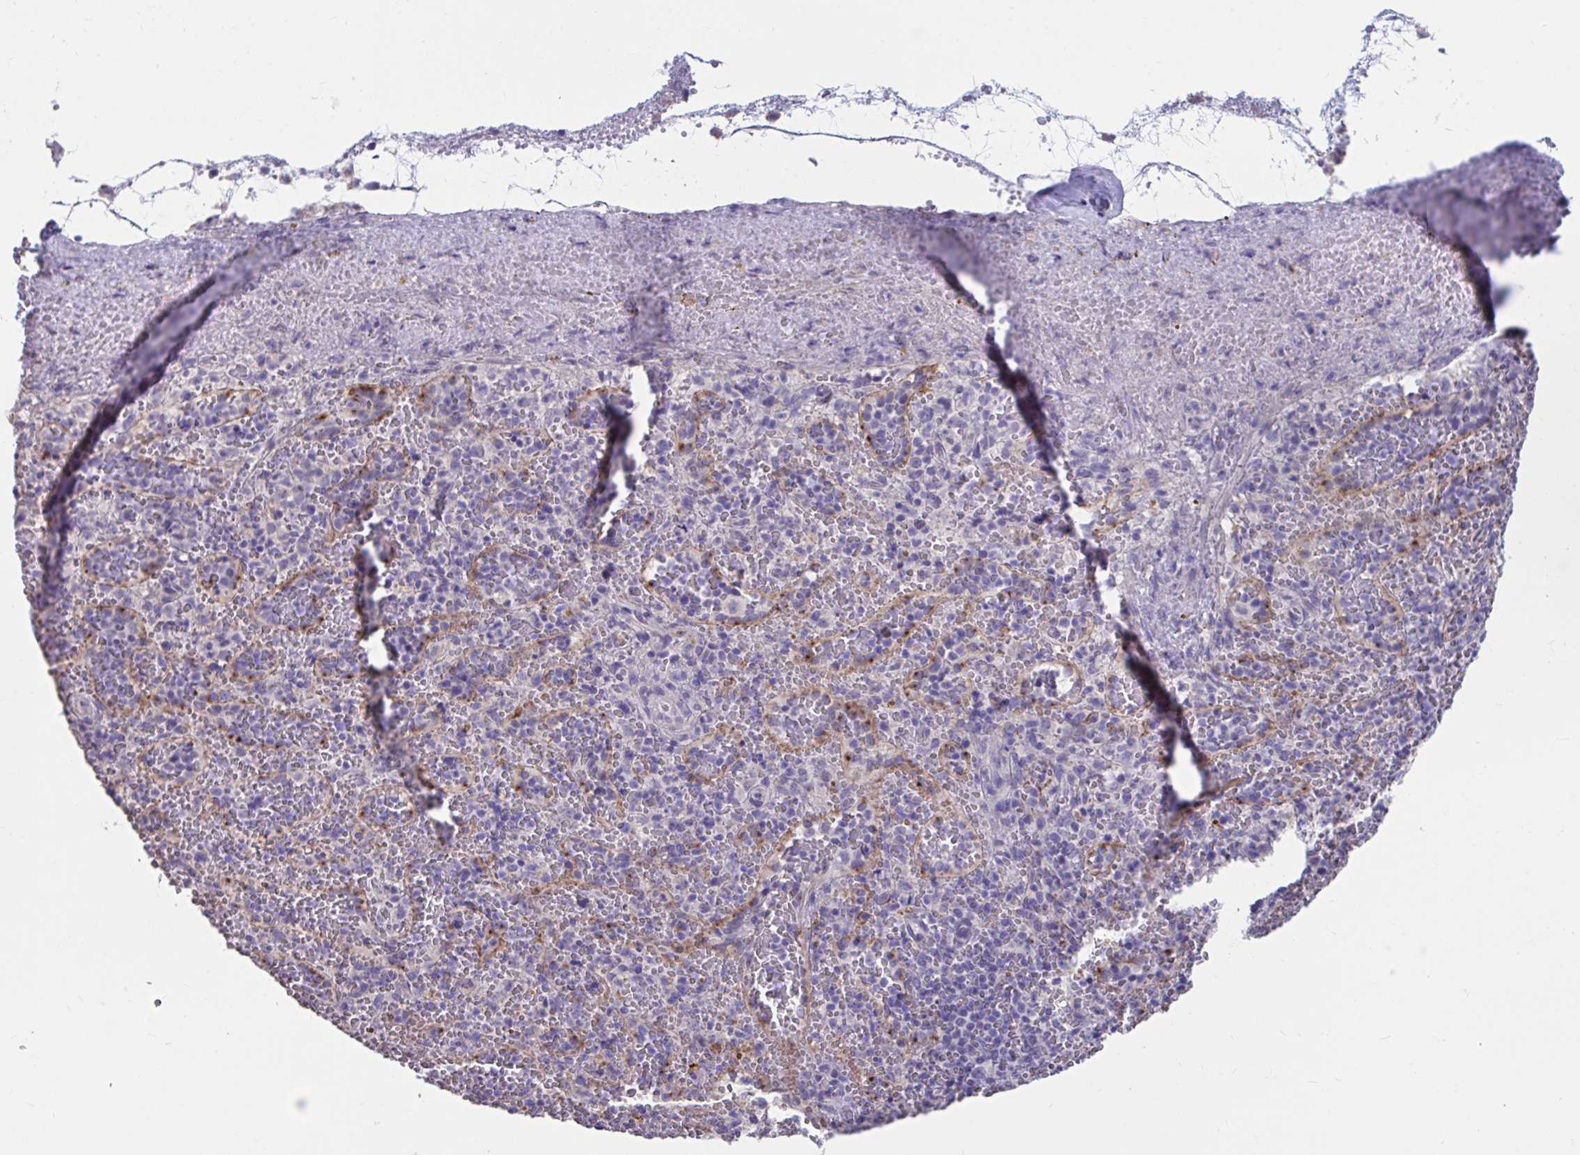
{"staining": {"intensity": "negative", "quantity": "none", "location": "none"}, "tissue": "spleen", "cell_type": "Cells in red pulp", "image_type": "normal", "snomed": [{"axis": "morphology", "description": "Normal tissue, NOS"}, {"axis": "topography", "description": "Spleen"}], "caption": "An immunohistochemistry (IHC) photomicrograph of benign spleen is shown. There is no staining in cells in red pulp of spleen.", "gene": "GPR162", "patient": {"sex": "female", "age": 50}}